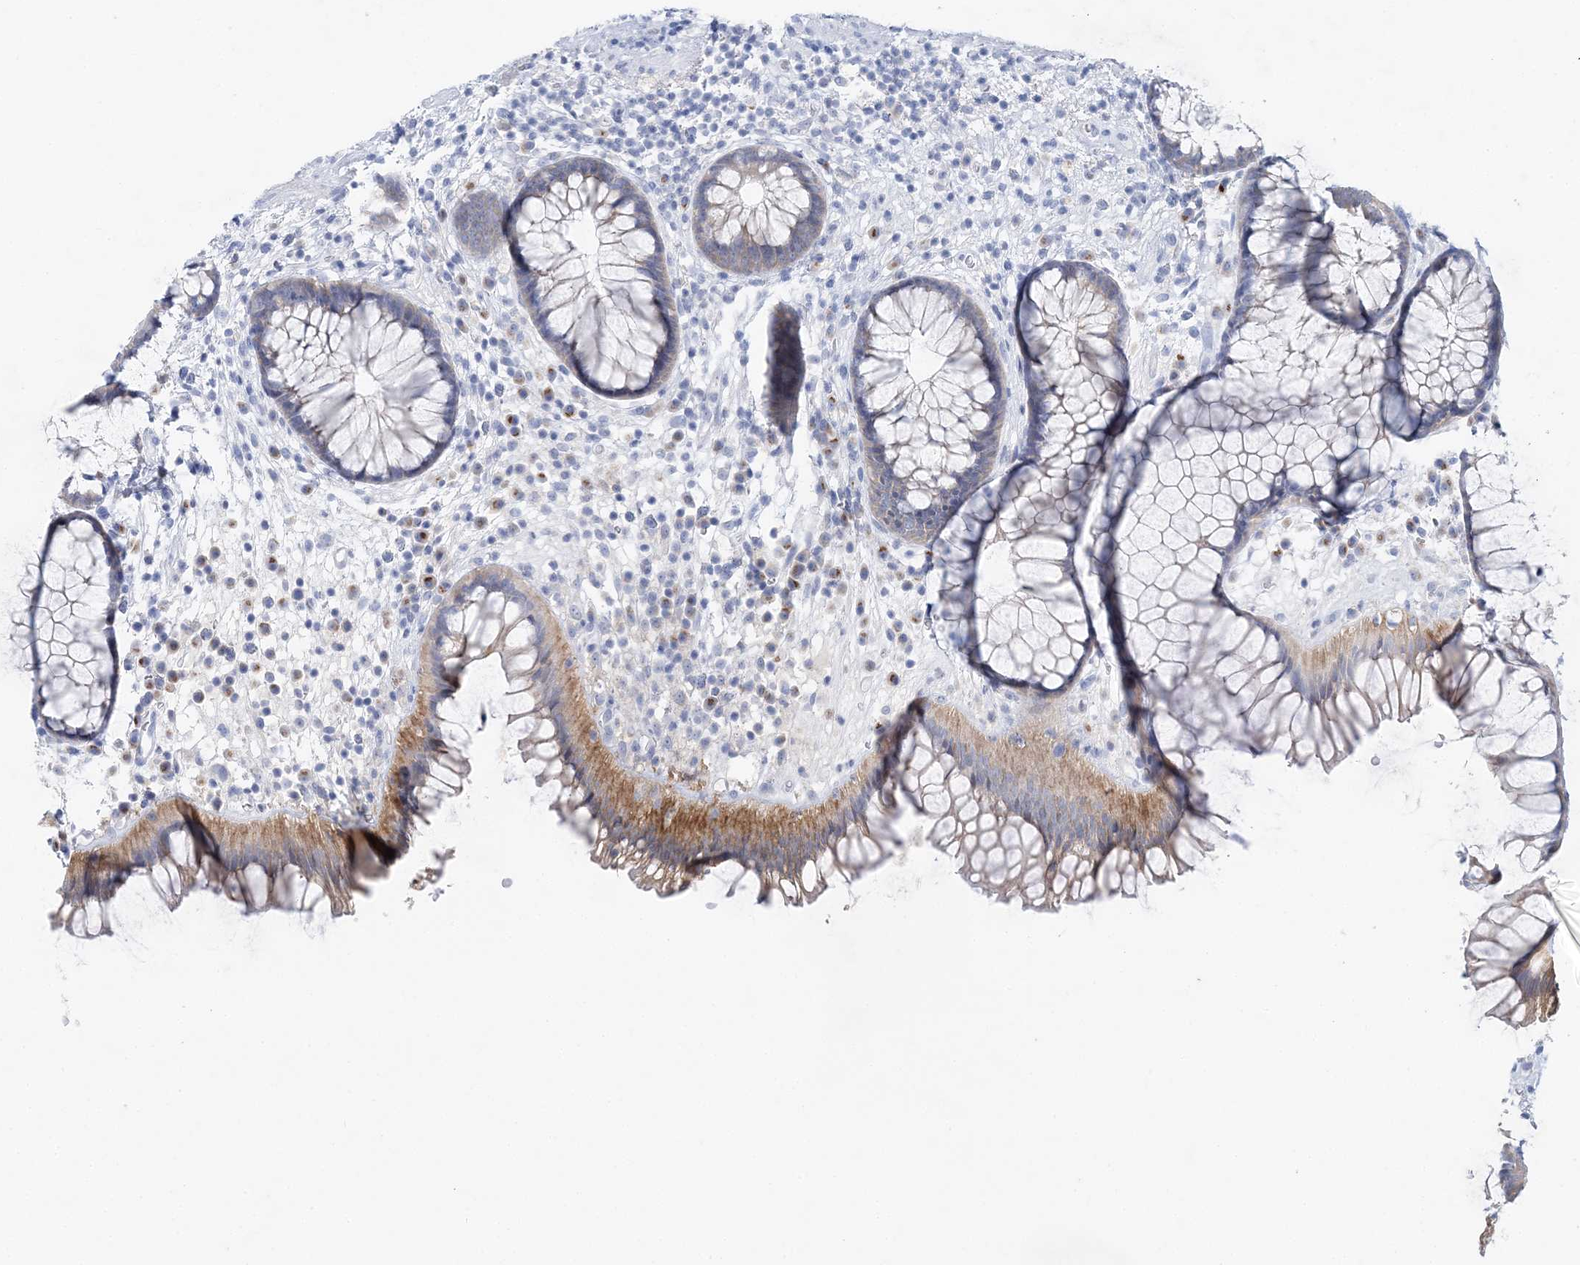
{"staining": {"intensity": "moderate", "quantity": "<25%", "location": "cytoplasmic/membranous"}, "tissue": "rectum", "cell_type": "Glandular cells", "image_type": "normal", "snomed": [{"axis": "morphology", "description": "Normal tissue, NOS"}, {"axis": "topography", "description": "Rectum"}], "caption": "Brown immunohistochemical staining in unremarkable human rectum demonstrates moderate cytoplasmic/membranous expression in approximately <25% of glandular cells. (DAB IHC, brown staining for protein, blue staining for nuclei).", "gene": "SLC5A6", "patient": {"sex": "male", "age": 51}}